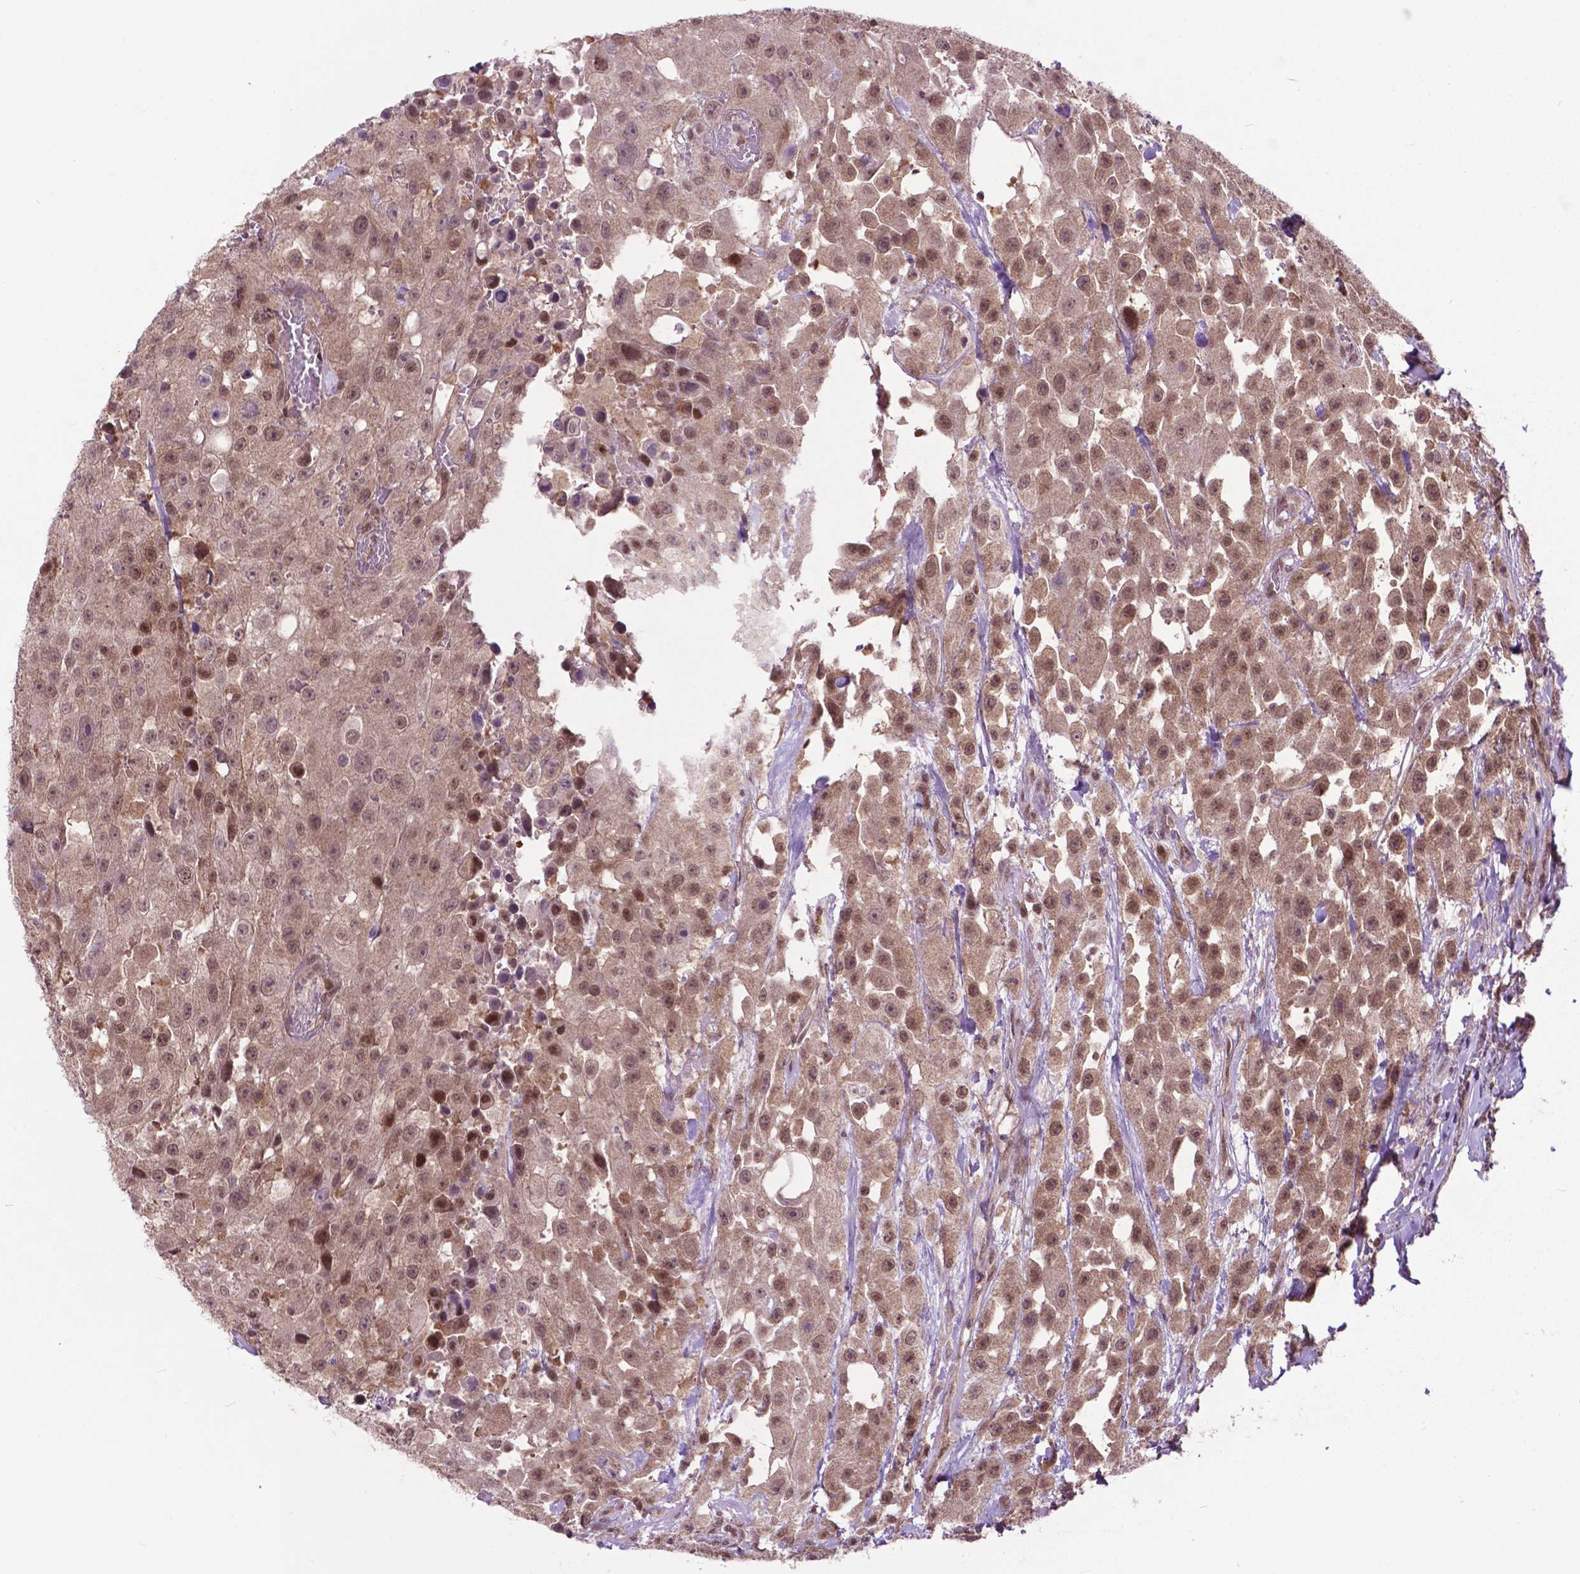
{"staining": {"intensity": "moderate", "quantity": ">75%", "location": "cytoplasmic/membranous,nuclear"}, "tissue": "urothelial cancer", "cell_type": "Tumor cells", "image_type": "cancer", "snomed": [{"axis": "morphology", "description": "Urothelial carcinoma, High grade"}, {"axis": "topography", "description": "Urinary bladder"}], "caption": "IHC of high-grade urothelial carcinoma shows medium levels of moderate cytoplasmic/membranous and nuclear staining in approximately >75% of tumor cells. Nuclei are stained in blue.", "gene": "FAF1", "patient": {"sex": "male", "age": 79}}